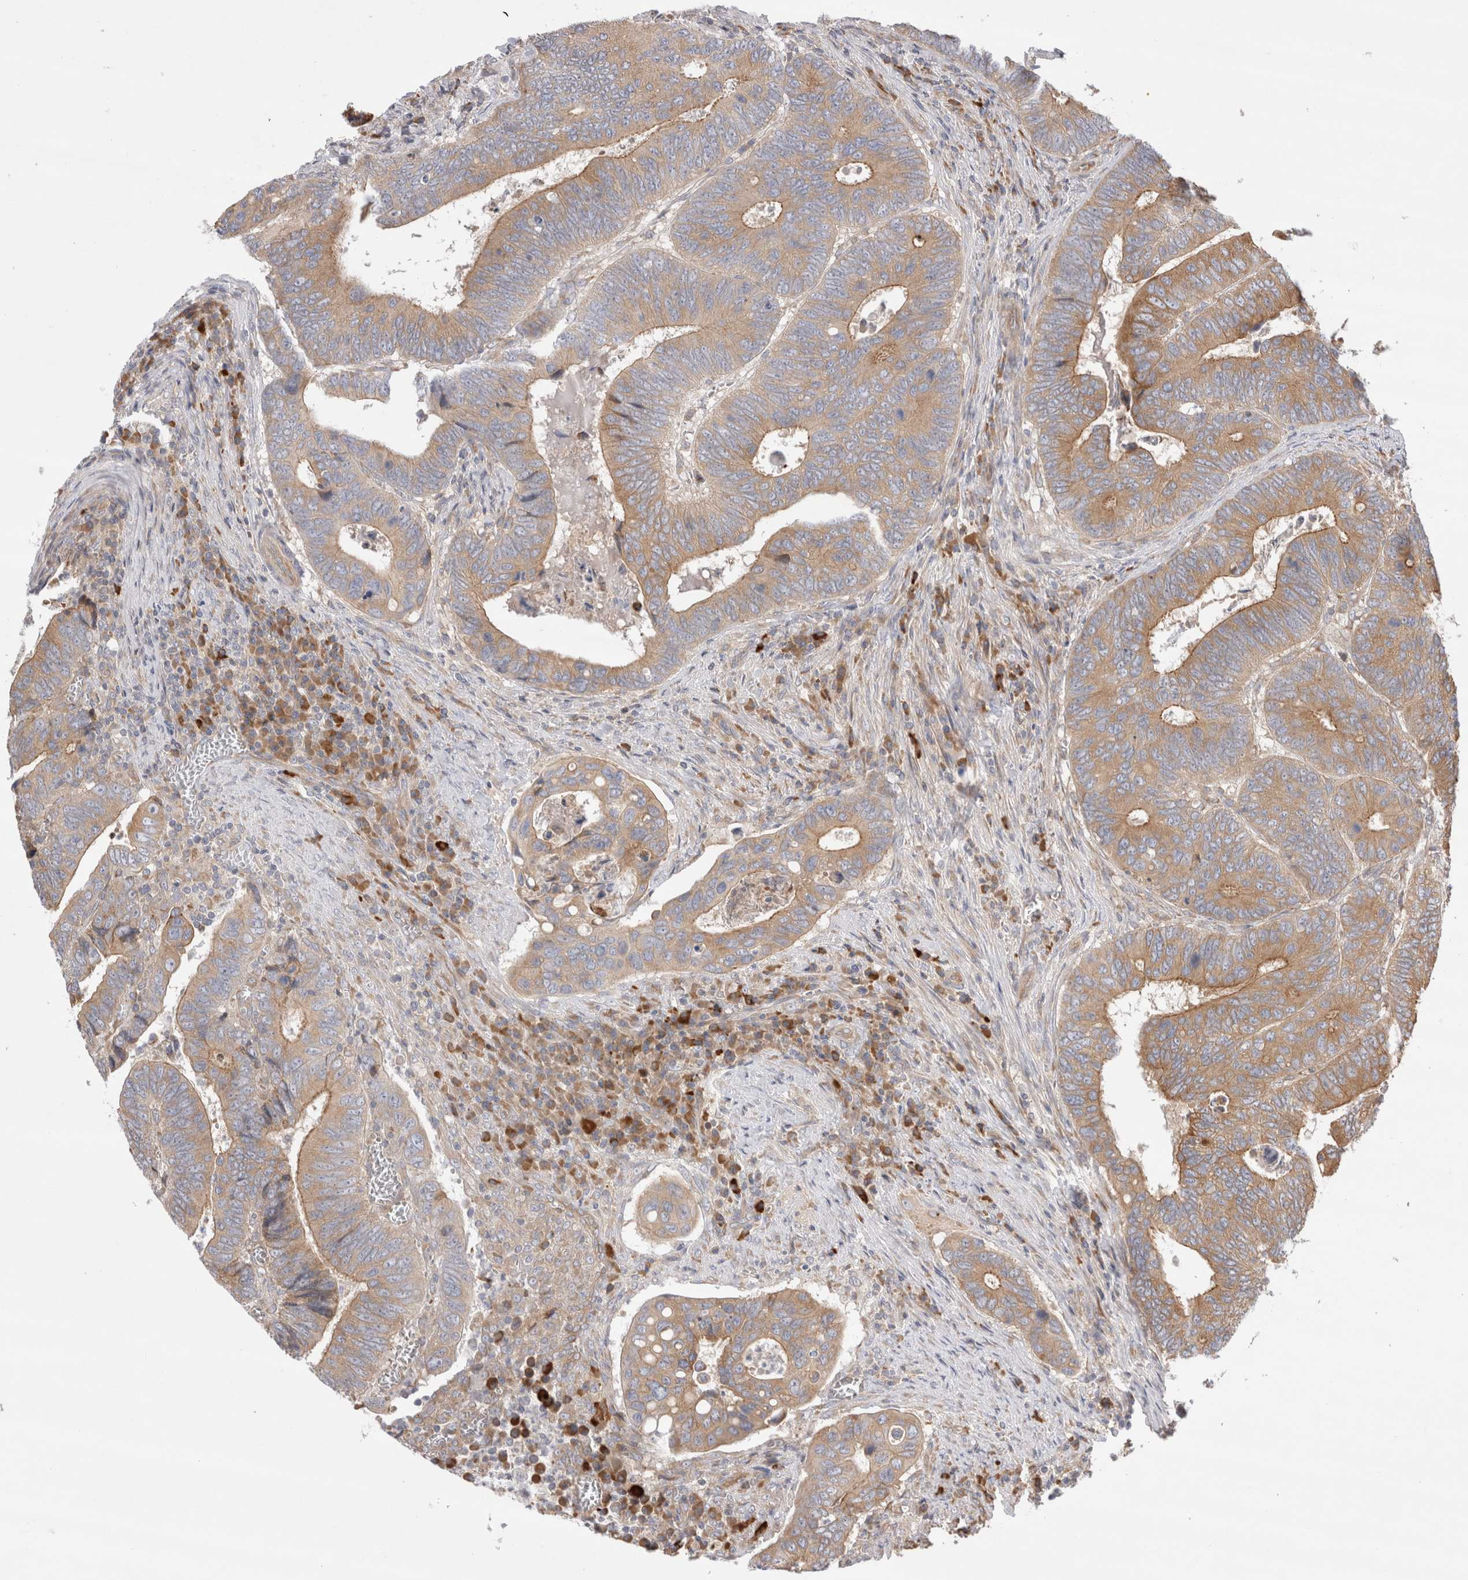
{"staining": {"intensity": "moderate", "quantity": ">75%", "location": "cytoplasmic/membranous"}, "tissue": "colorectal cancer", "cell_type": "Tumor cells", "image_type": "cancer", "snomed": [{"axis": "morphology", "description": "Inflammation, NOS"}, {"axis": "morphology", "description": "Adenocarcinoma, NOS"}, {"axis": "topography", "description": "Colon"}], "caption": "A high-resolution photomicrograph shows immunohistochemistry staining of adenocarcinoma (colorectal), which demonstrates moderate cytoplasmic/membranous staining in about >75% of tumor cells.", "gene": "PDCD10", "patient": {"sex": "male", "age": 72}}